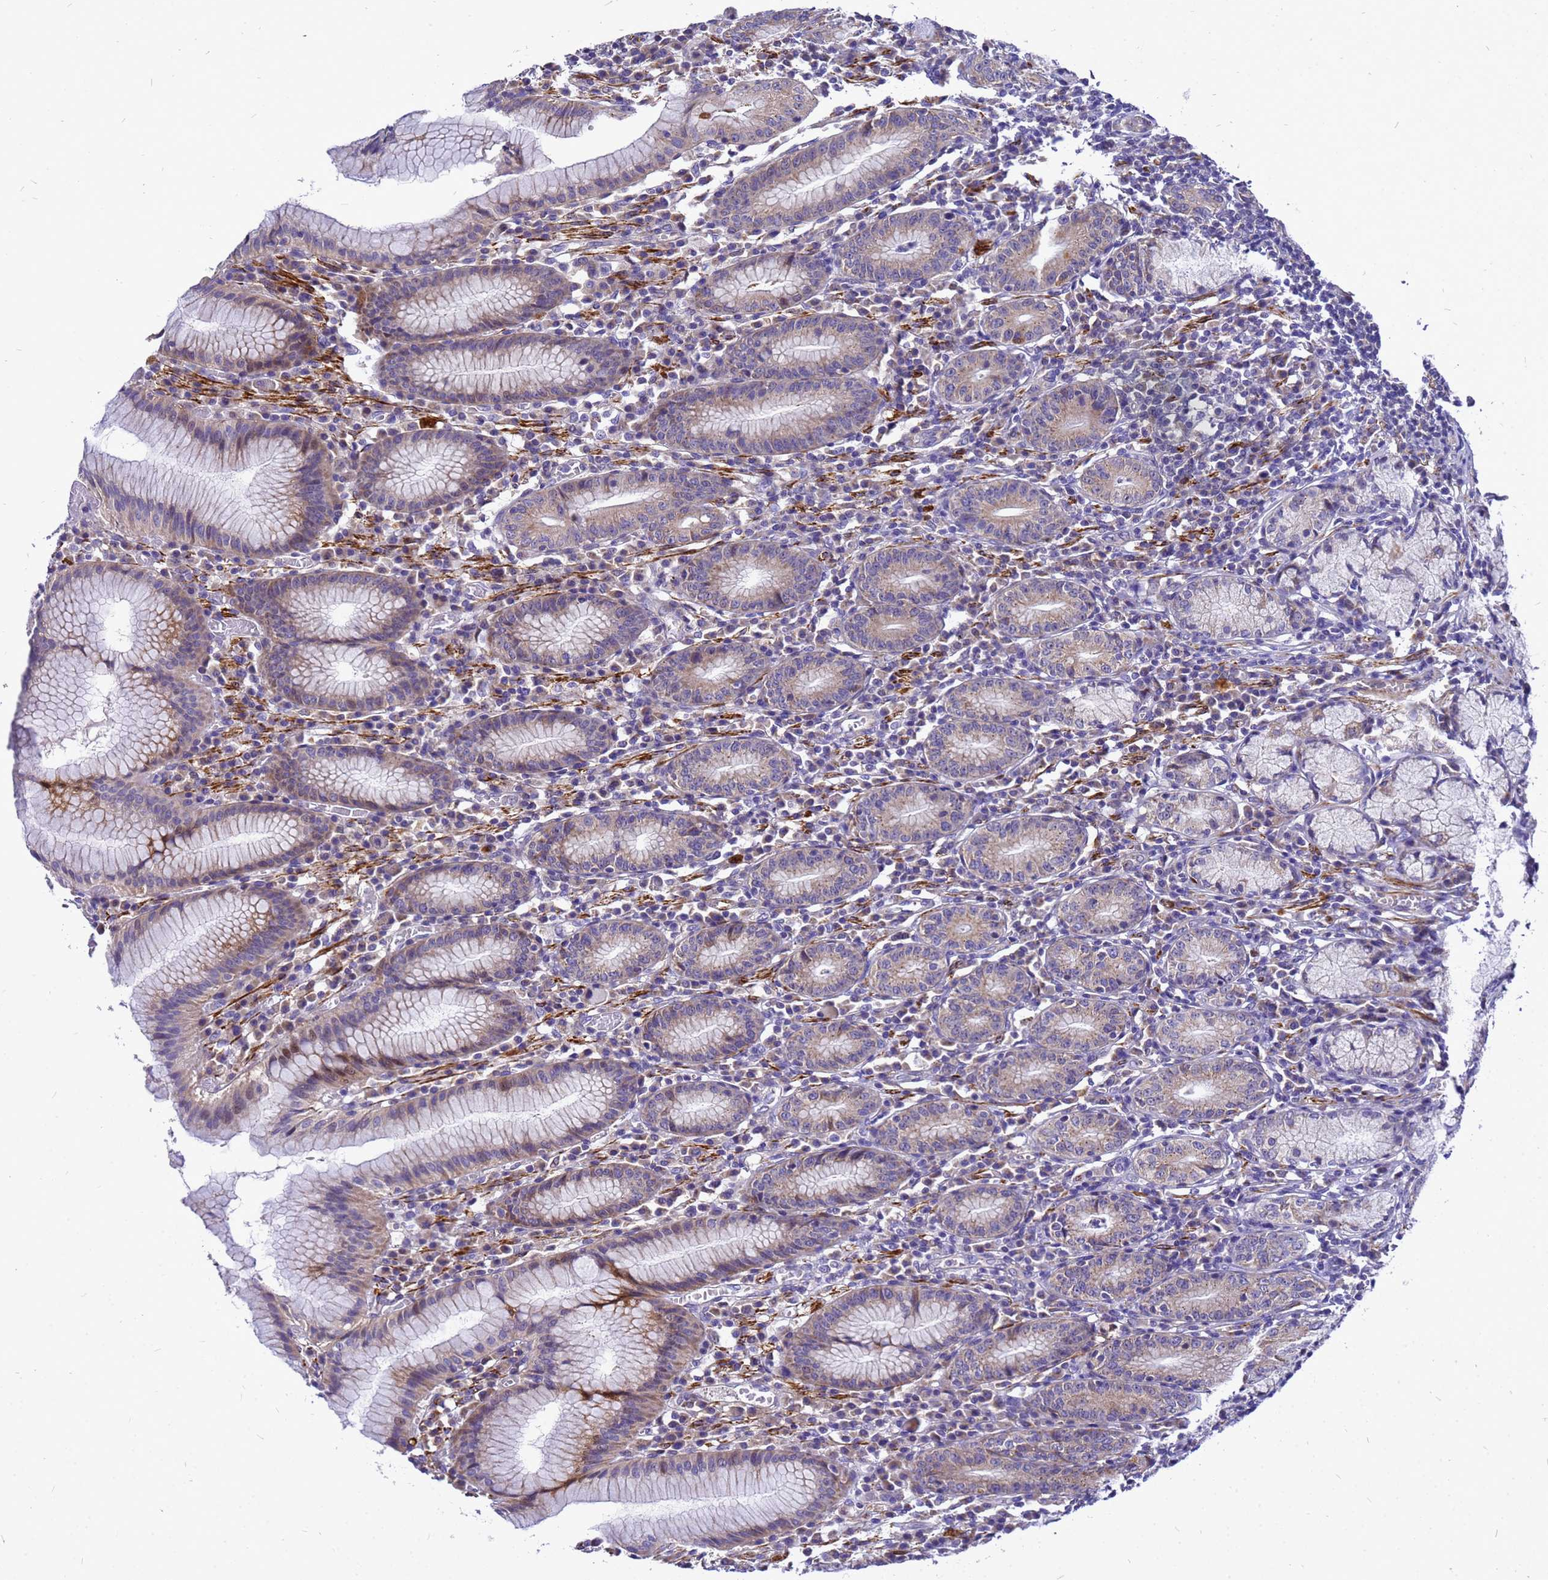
{"staining": {"intensity": "weak", "quantity": "25%-75%", "location": "cytoplasmic/membranous"}, "tissue": "stomach", "cell_type": "Glandular cells", "image_type": "normal", "snomed": [{"axis": "morphology", "description": "Normal tissue, NOS"}, {"axis": "topography", "description": "Stomach"}], "caption": "Stomach was stained to show a protein in brown. There is low levels of weak cytoplasmic/membranous expression in approximately 25%-75% of glandular cells. Nuclei are stained in blue.", "gene": "POP7", "patient": {"sex": "male", "age": 55}}